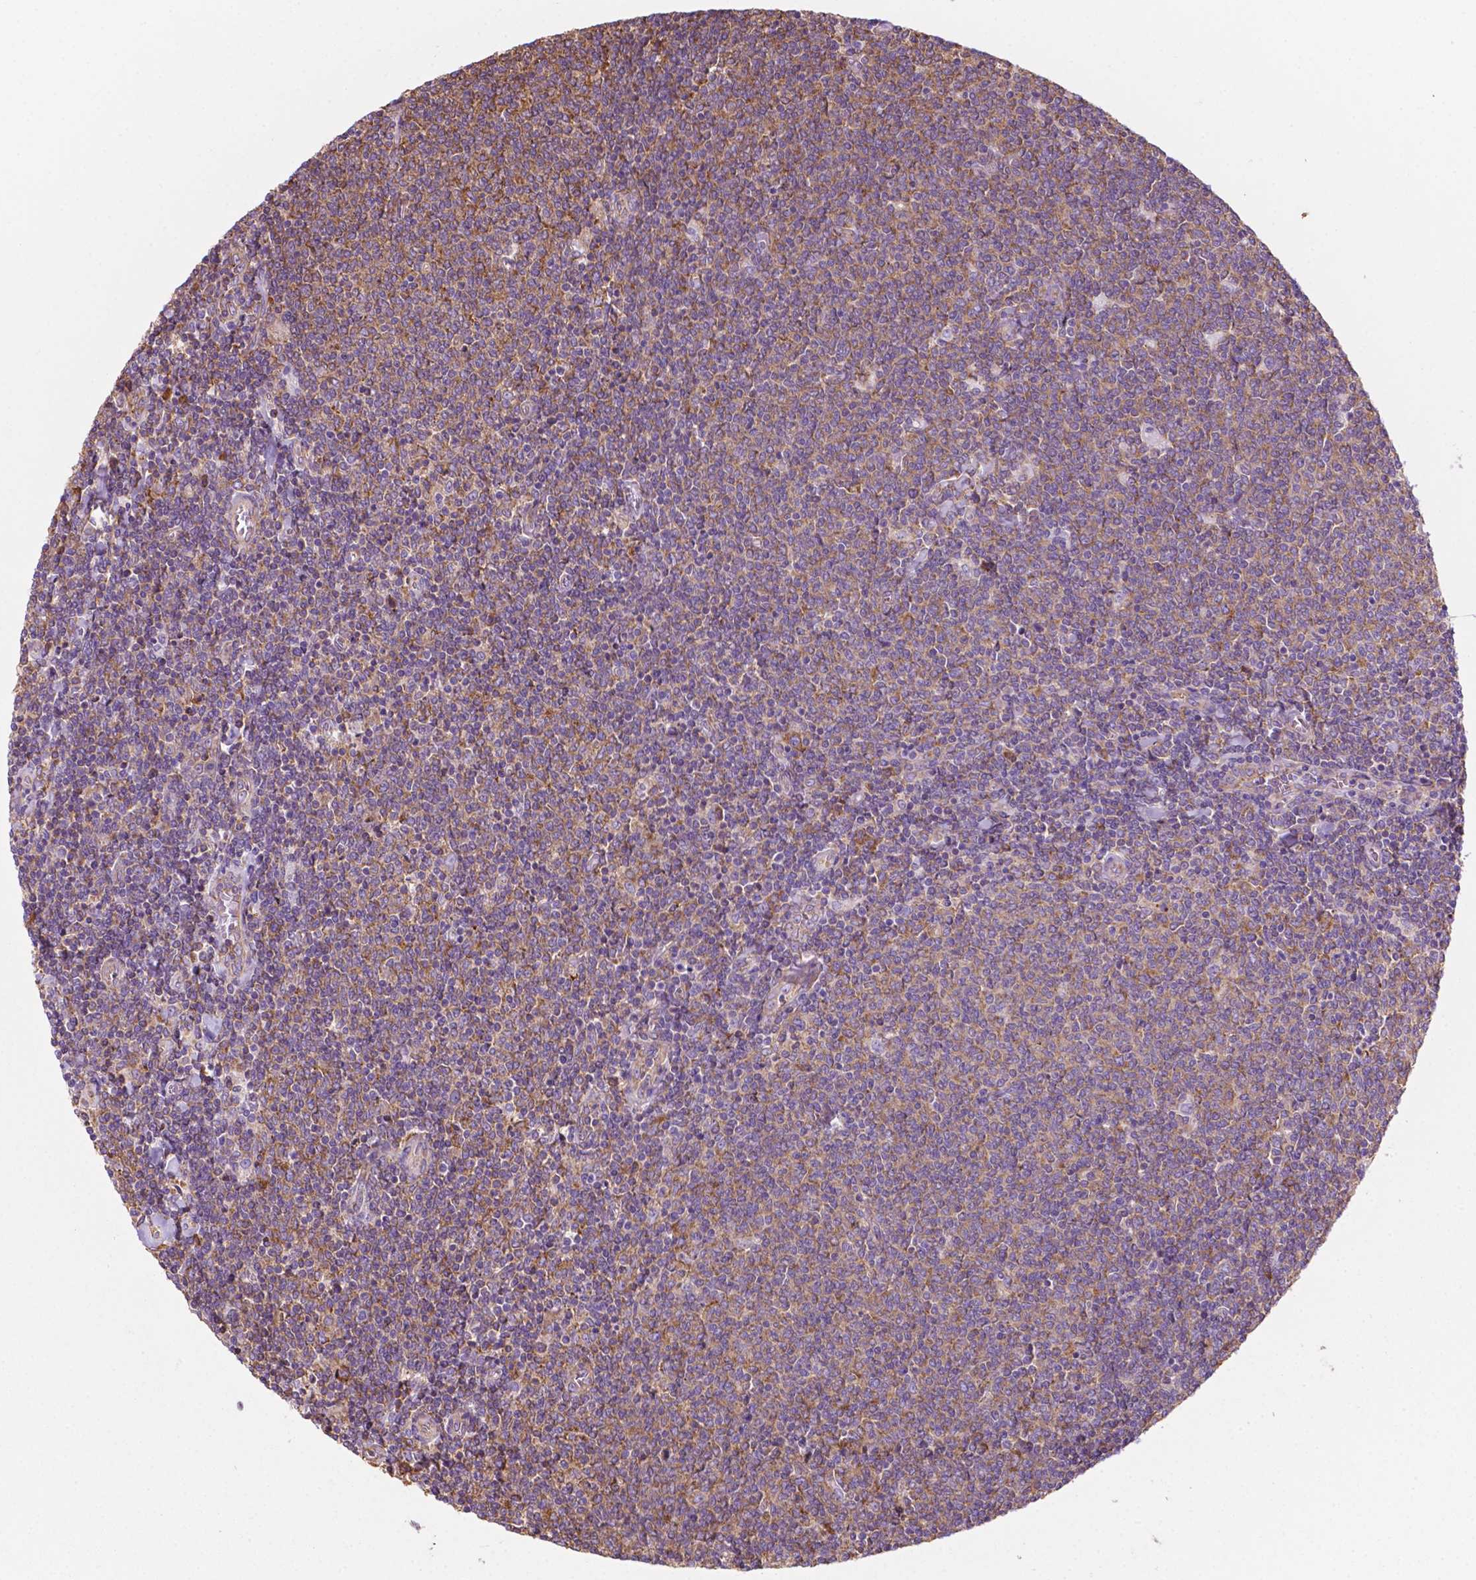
{"staining": {"intensity": "weak", "quantity": "25%-75%", "location": "cytoplasmic/membranous"}, "tissue": "lymphoma", "cell_type": "Tumor cells", "image_type": "cancer", "snomed": [{"axis": "morphology", "description": "Malignant lymphoma, non-Hodgkin's type, Low grade"}, {"axis": "topography", "description": "Lymph node"}], "caption": "An immunohistochemistry (IHC) histopathology image of tumor tissue is shown. Protein staining in brown highlights weak cytoplasmic/membranous positivity in lymphoma within tumor cells.", "gene": "RPL29", "patient": {"sex": "male", "age": 52}}